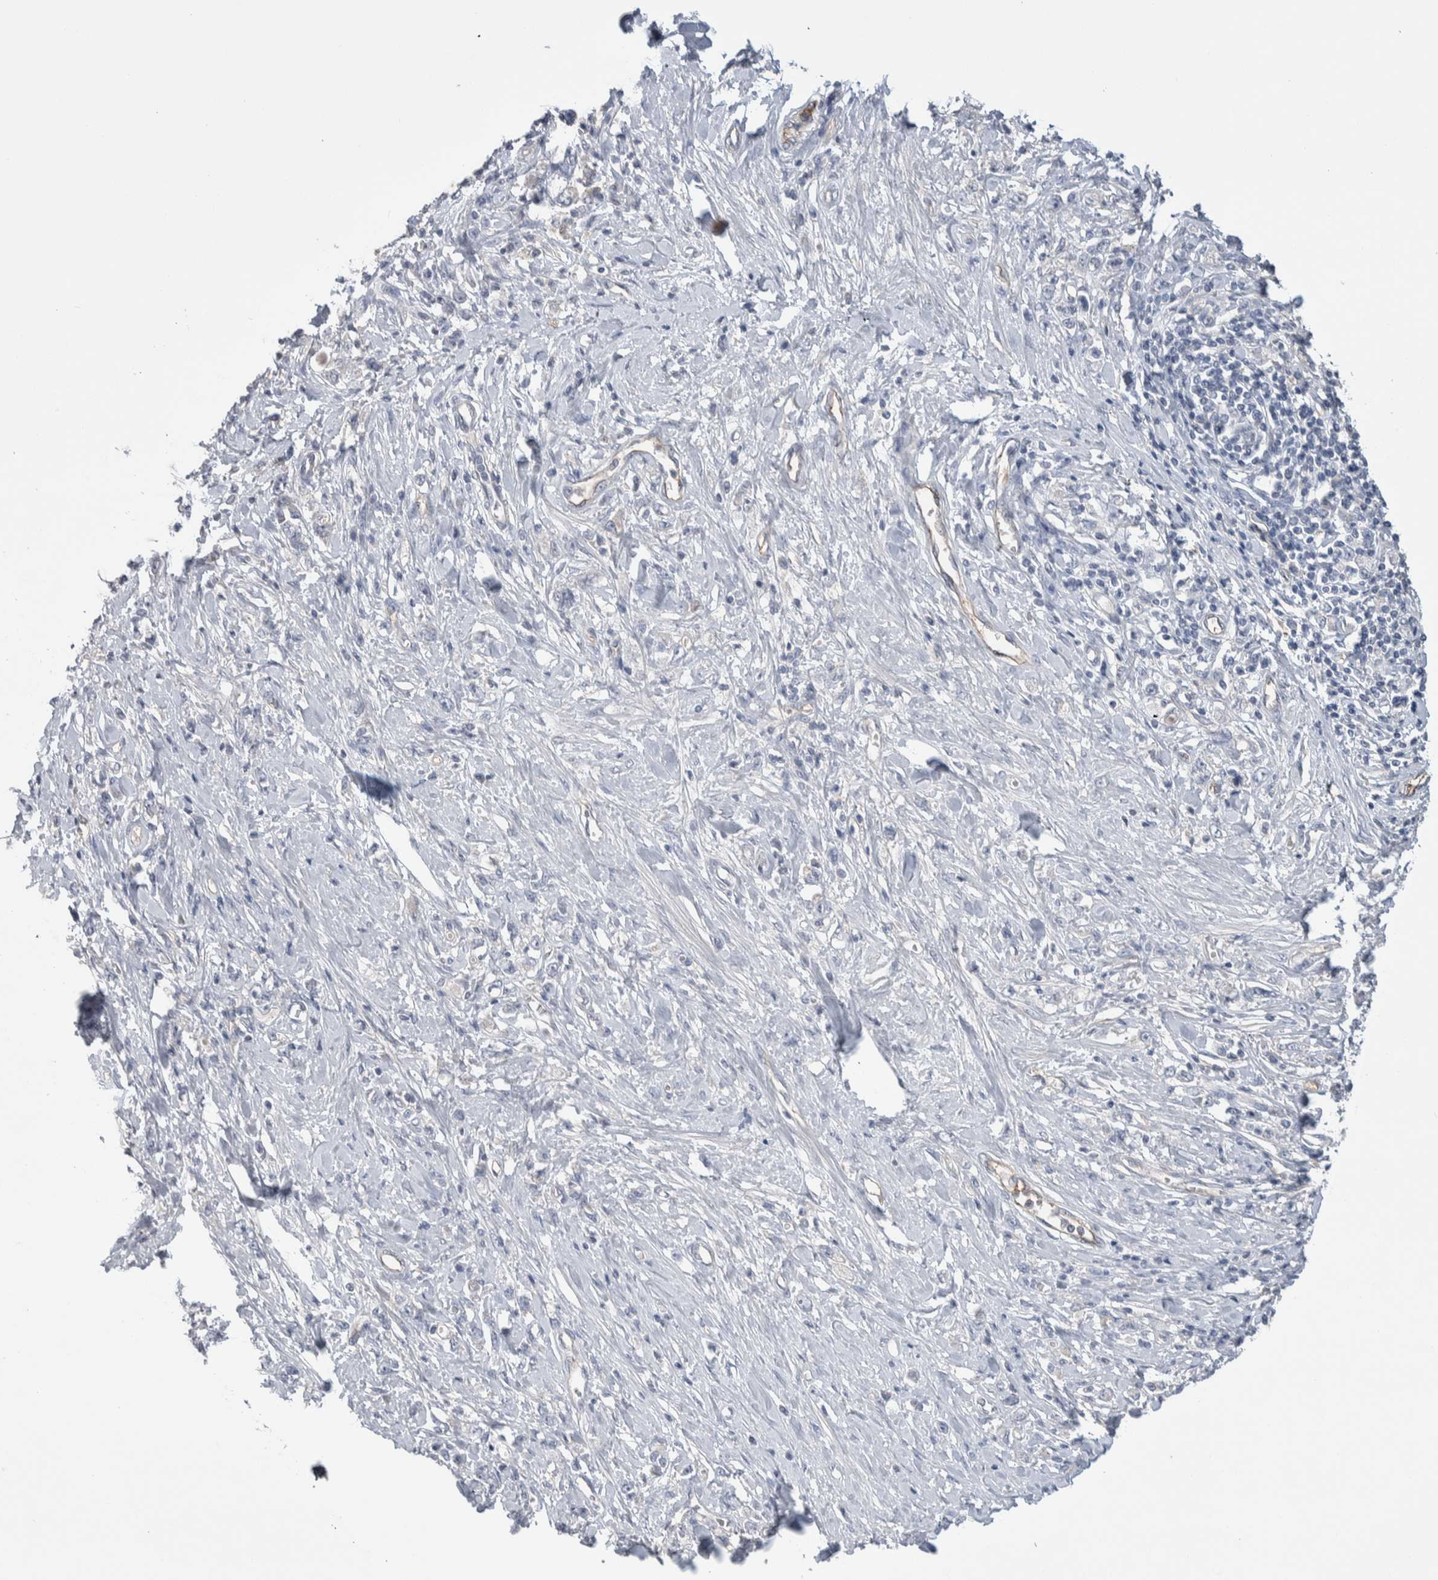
{"staining": {"intensity": "negative", "quantity": "none", "location": "none"}, "tissue": "stomach cancer", "cell_type": "Tumor cells", "image_type": "cancer", "snomed": [{"axis": "morphology", "description": "Adenocarcinoma, NOS"}, {"axis": "topography", "description": "Stomach"}], "caption": "Tumor cells show no significant protein expression in stomach cancer.", "gene": "CEP131", "patient": {"sex": "female", "age": 76}}